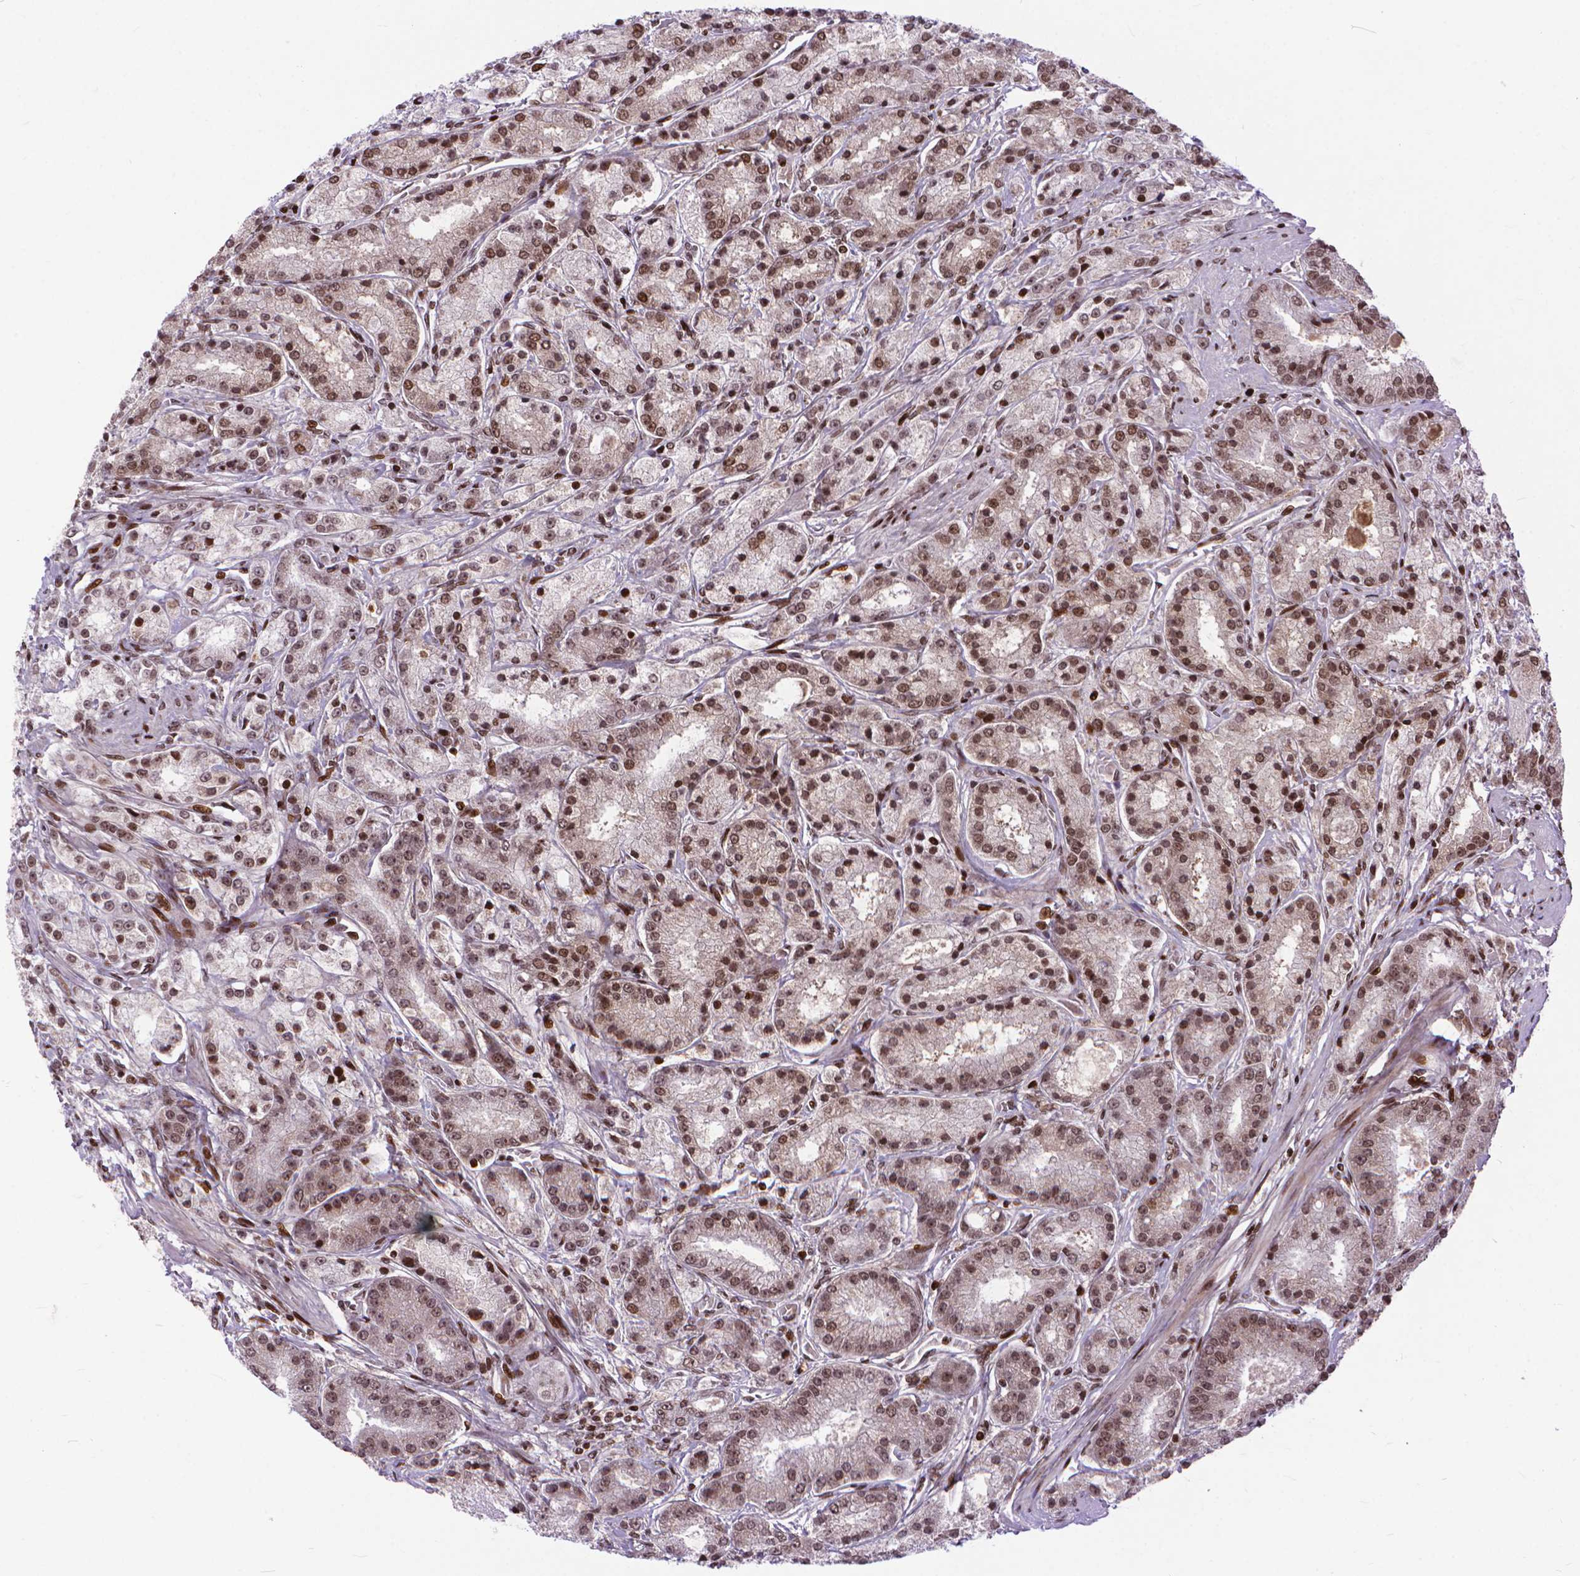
{"staining": {"intensity": "moderate", "quantity": ">75%", "location": "nuclear"}, "tissue": "prostate cancer", "cell_type": "Tumor cells", "image_type": "cancer", "snomed": [{"axis": "morphology", "description": "Adenocarcinoma, High grade"}, {"axis": "topography", "description": "Prostate"}], "caption": "Immunohistochemistry micrograph of neoplastic tissue: human adenocarcinoma (high-grade) (prostate) stained using immunohistochemistry demonstrates medium levels of moderate protein expression localized specifically in the nuclear of tumor cells, appearing as a nuclear brown color.", "gene": "AMER1", "patient": {"sex": "male", "age": 67}}